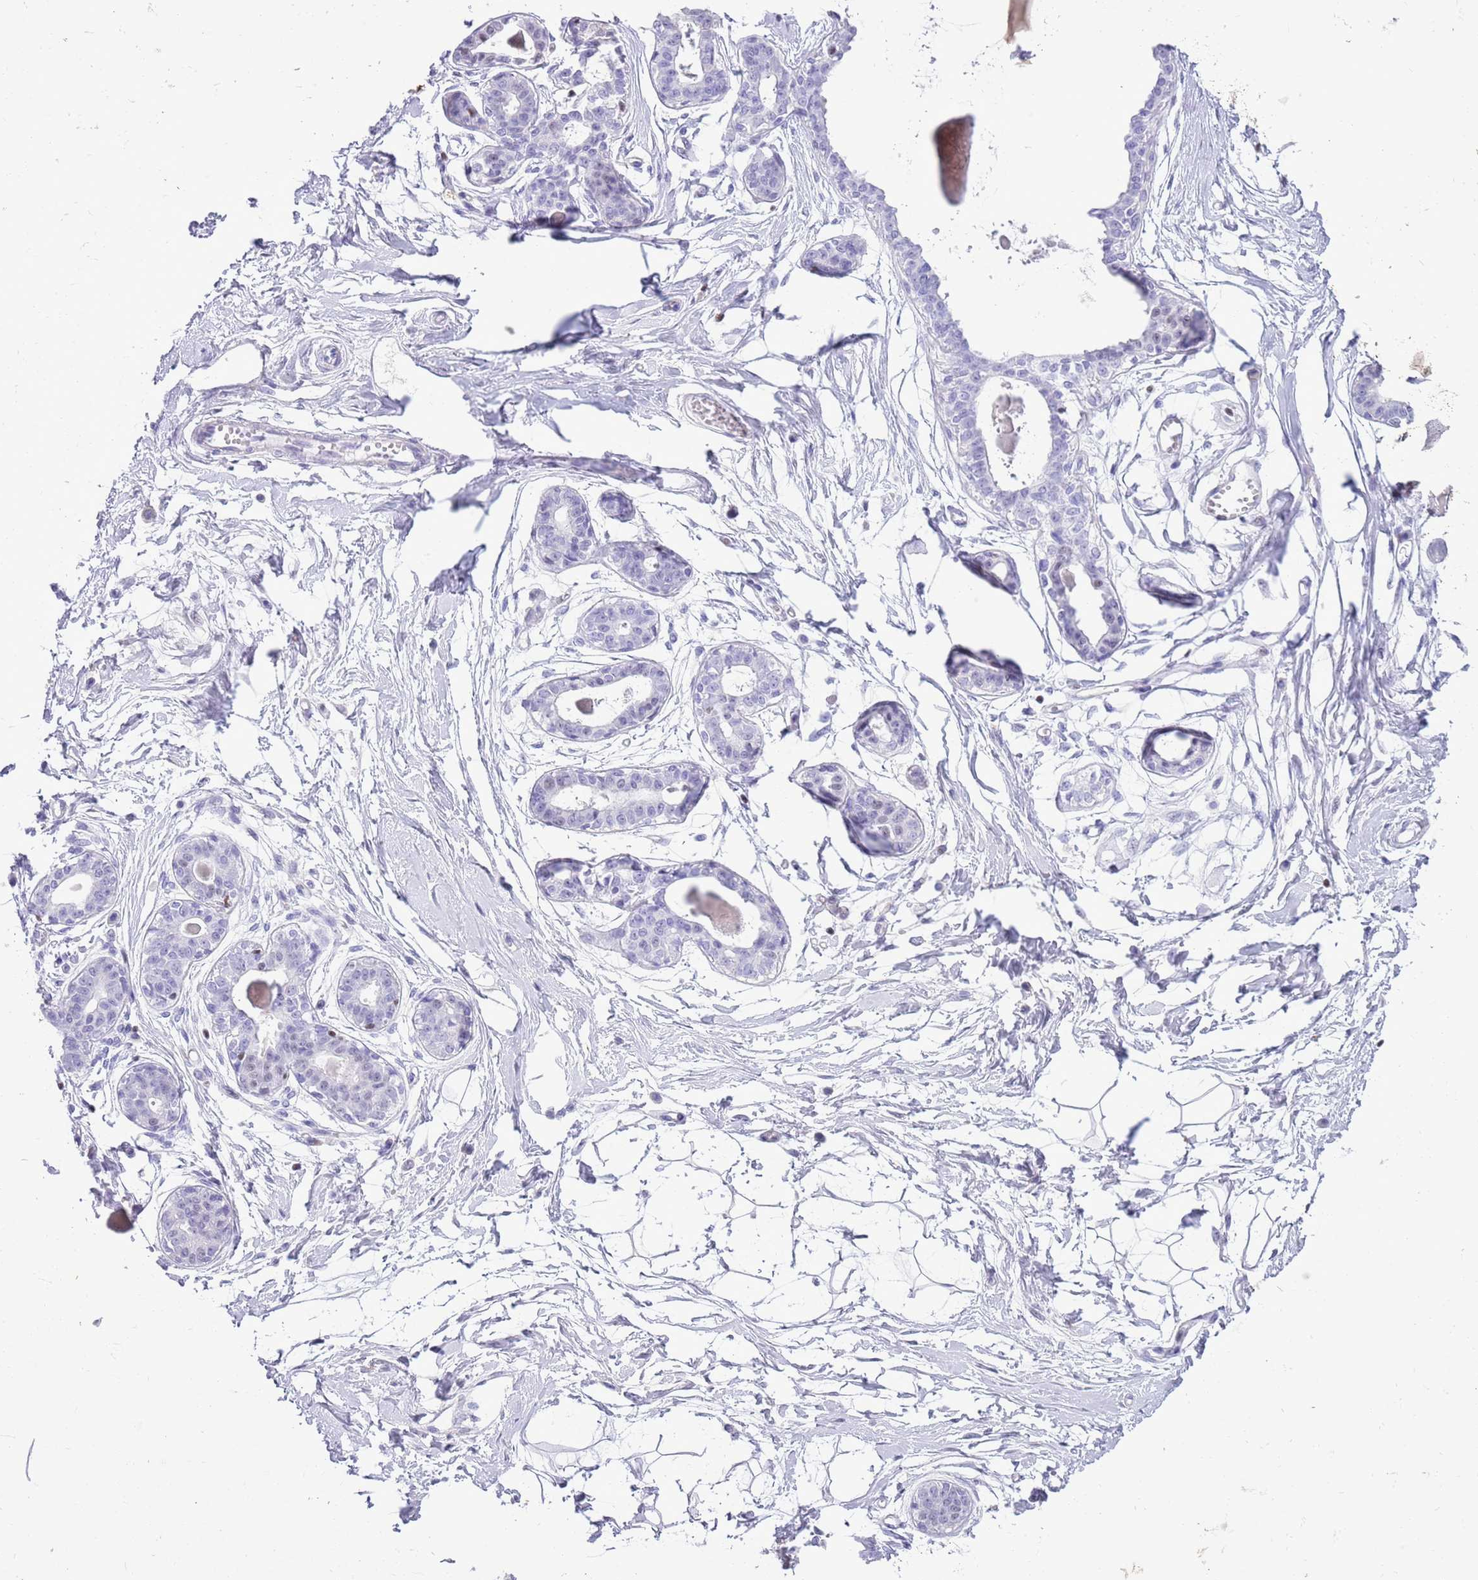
{"staining": {"intensity": "negative", "quantity": "none", "location": "none"}, "tissue": "breast", "cell_type": "Adipocytes", "image_type": "normal", "snomed": [{"axis": "morphology", "description": "Normal tissue, NOS"}, {"axis": "topography", "description": "Breast"}], "caption": "Immunohistochemistry photomicrograph of normal human breast stained for a protein (brown), which demonstrates no positivity in adipocytes.", "gene": "BCL11B", "patient": {"sex": "female", "age": 45}}